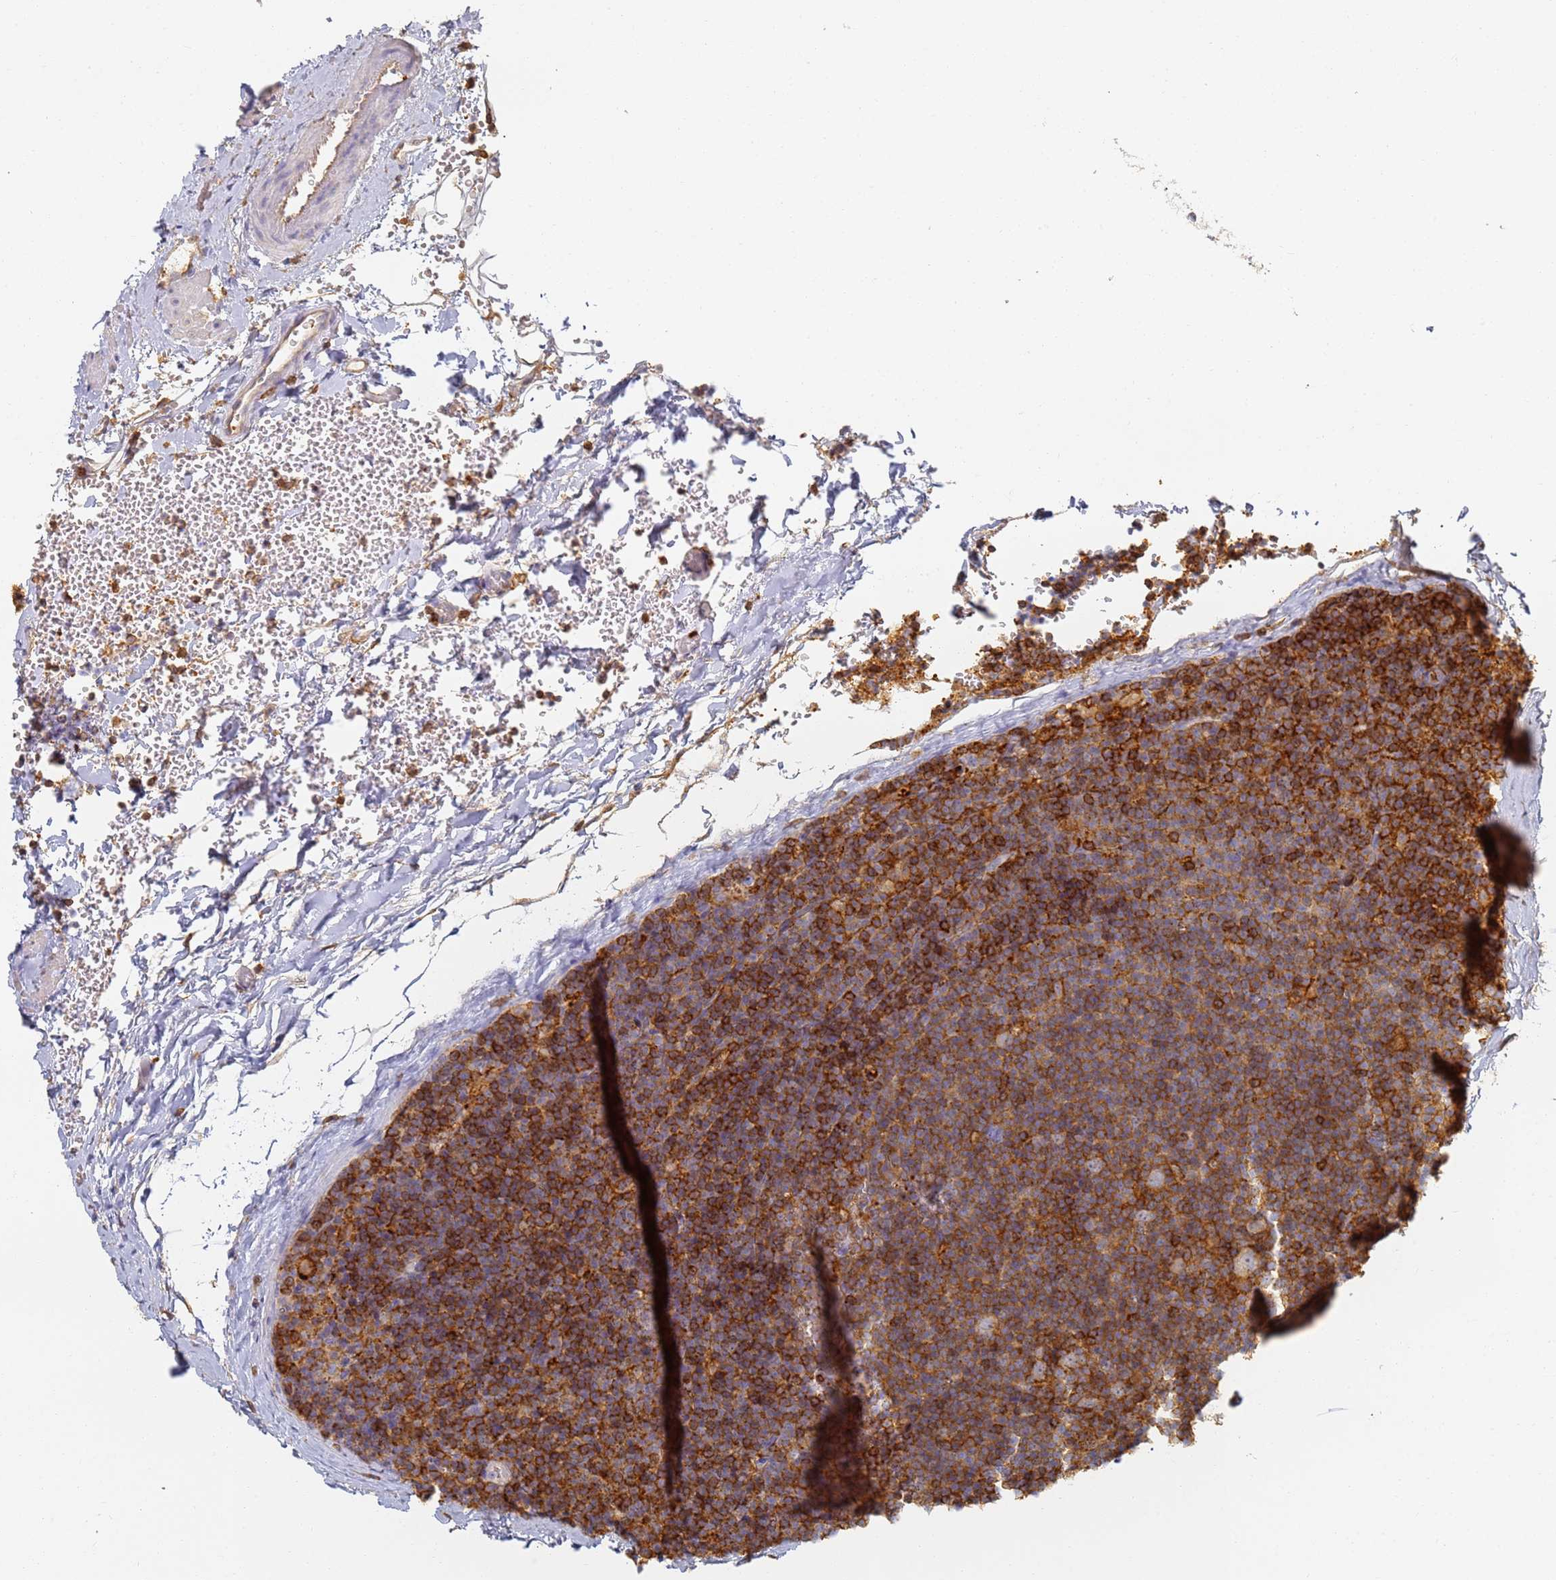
{"staining": {"intensity": "negative", "quantity": "none", "location": "none"}, "tissue": "lymphoma", "cell_type": "Tumor cells", "image_type": "cancer", "snomed": [{"axis": "morphology", "description": "Hodgkin's disease, NOS"}, {"axis": "topography", "description": "Lymph node"}], "caption": "Immunohistochemical staining of lymphoma shows no significant staining in tumor cells.", "gene": "BIN2", "patient": {"sex": "female", "age": 57}}